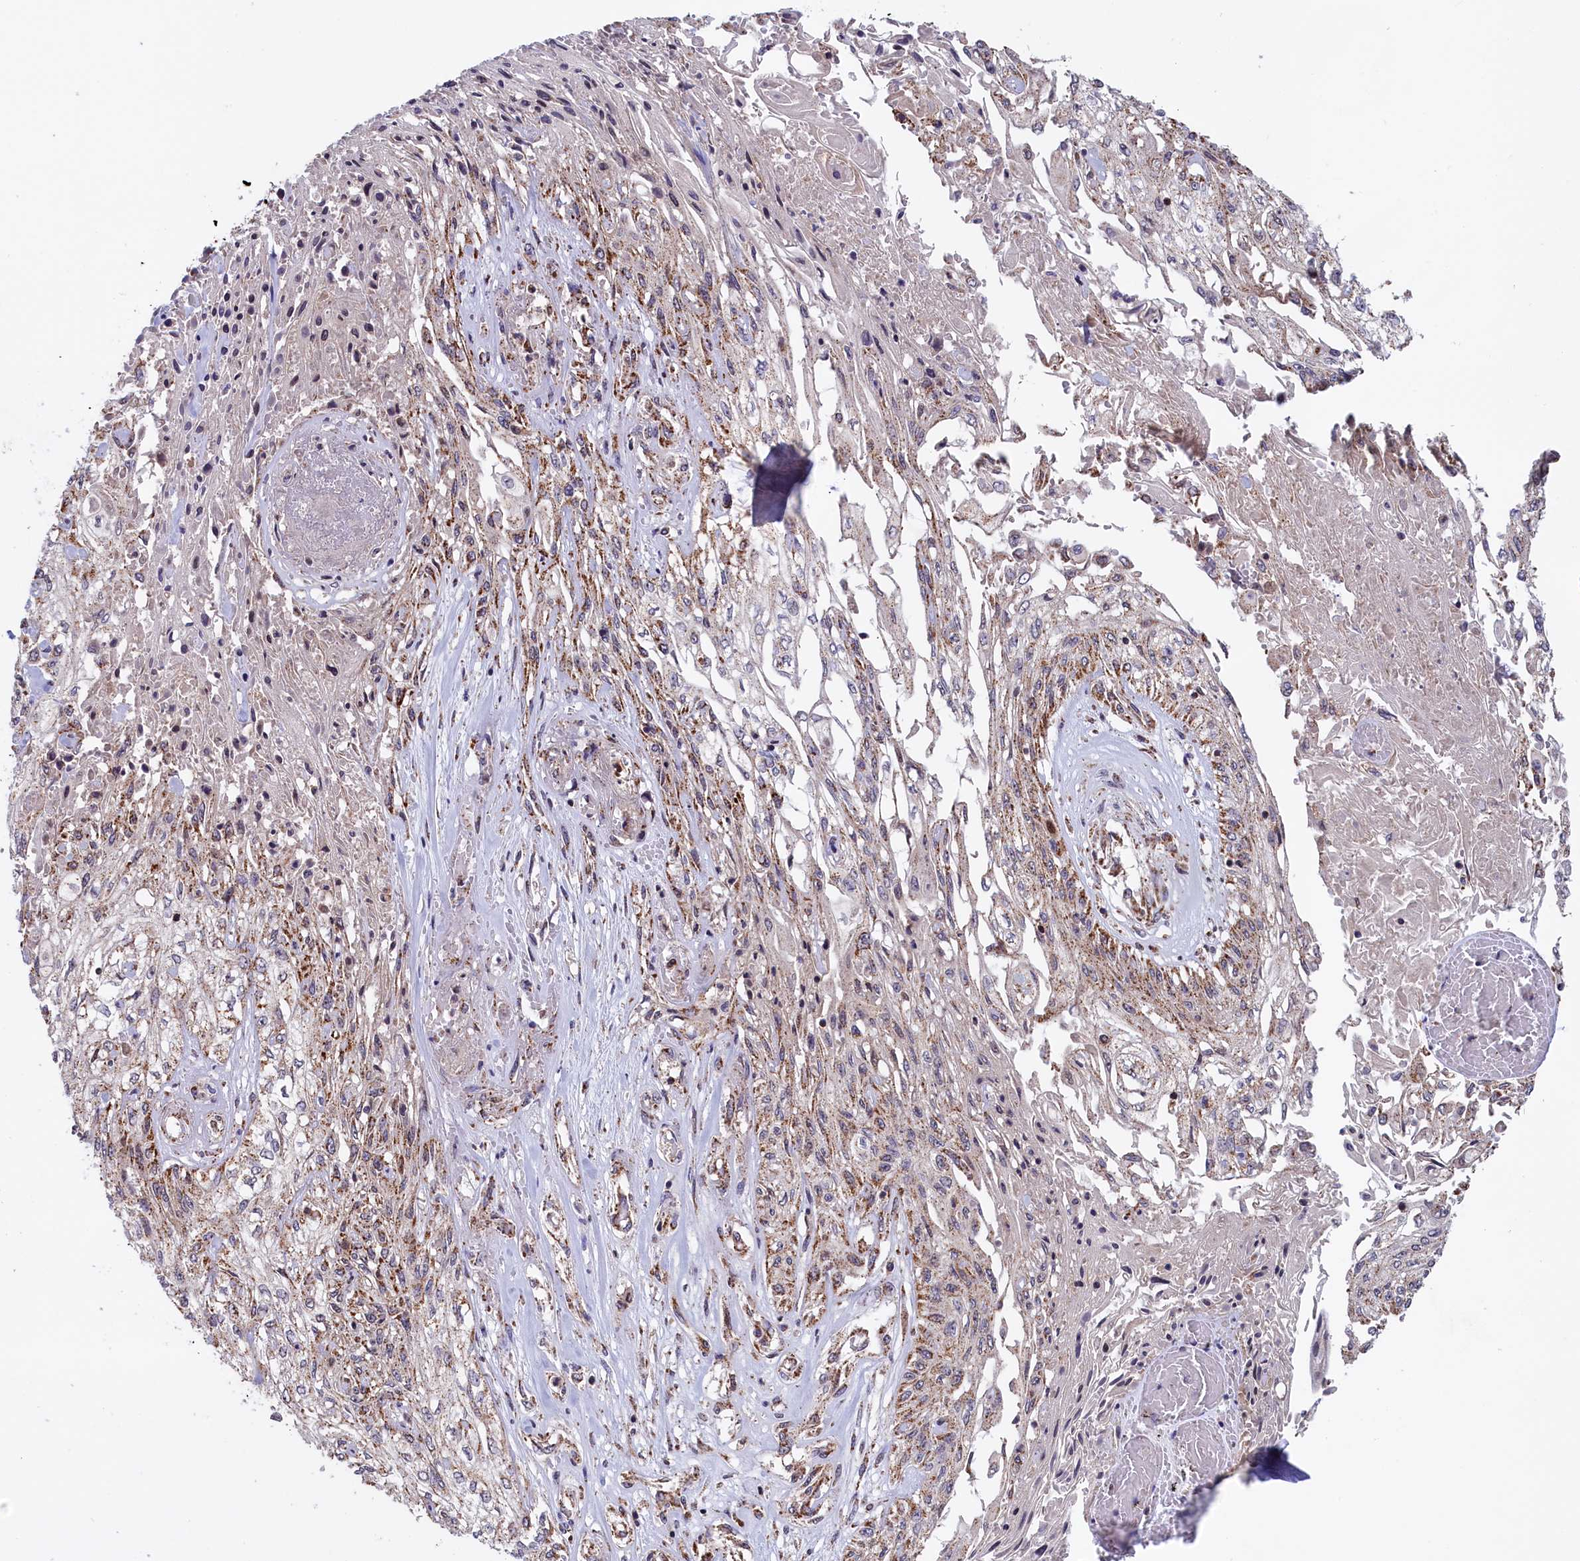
{"staining": {"intensity": "moderate", "quantity": "<25%", "location": "cytoplasmic/membranous"}, "tissue": "skin cancer", "cell_type": "Tumor cells", "image_type": "cancer", "snomed": [{"axis": "morphology", "description": "Squamous cell carcinoma, NOS"}, {"axis": "morphology", "description": "Squamous cell carcinoma, metastatic, NOS"}, {"axis": "topography", "description": "Skin"}, {"axis": "topography", "description": "Lymph node"}], "caption": "Skin cancer stained with DAB IHC exhibits low levels of moderate cytoplasmic/membranous expression in approximately <25% of tumor cells.", "gene": "TIMM44", "patient": {"sex": "male", "age": 75}}